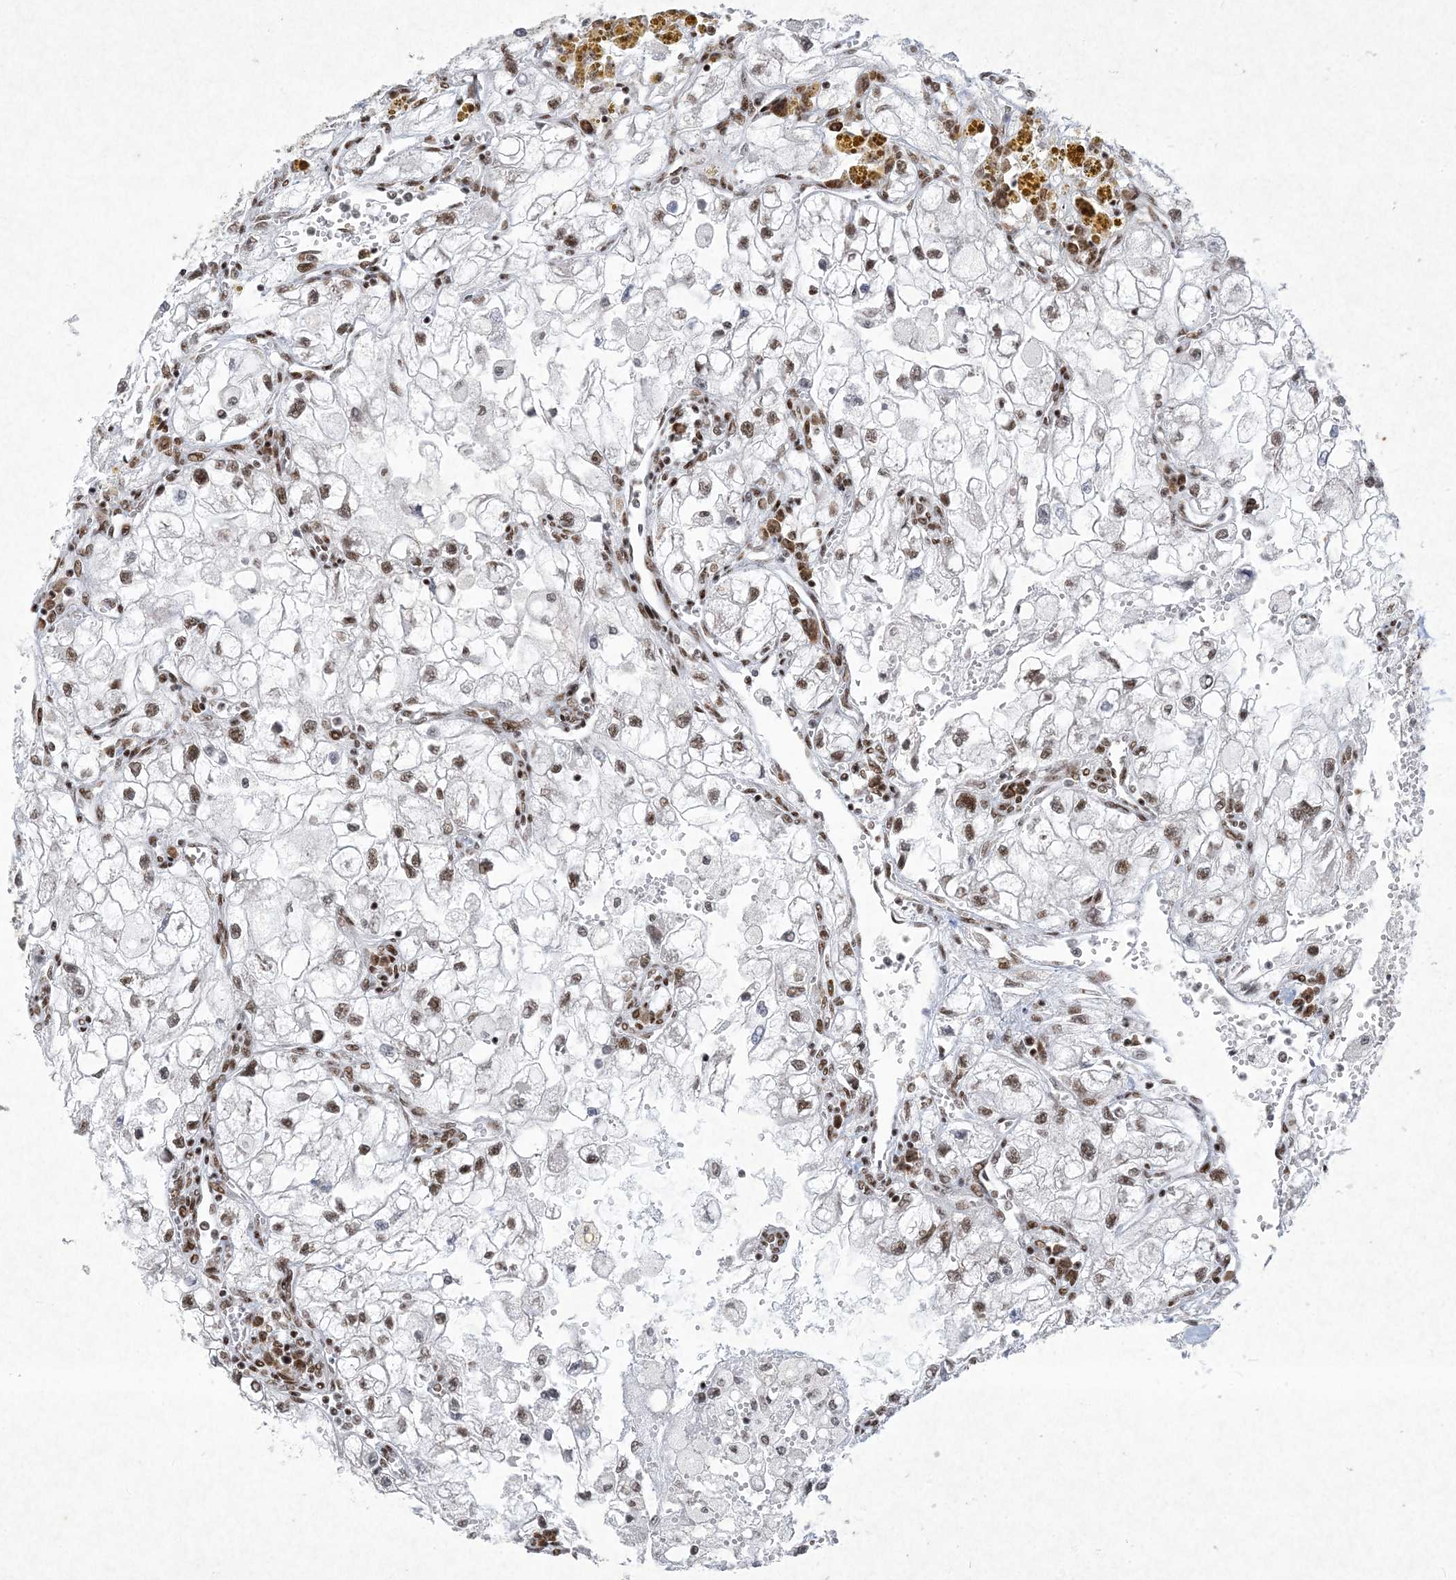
{"staining": {"intensity": "moderate", "quantity": ">75%", "location": "nuclear"}, "tissue": "renal cancer", "cell_type": "Tumor cells", "image_type": "cancer", "snomed": [{"axis": "morphology", "description": "Adenocarcinoma, NOS"}, {"axis": "topography", "description": "Kidney"}], "caption": "Human renal cancer (adenocarcinoma) stained for a protein (brown) shows moderate nuclear positive expression in about >75% of tumor cells.", "gene": "PKNOX2", "patient": {"sex": "female", "age": 70}}